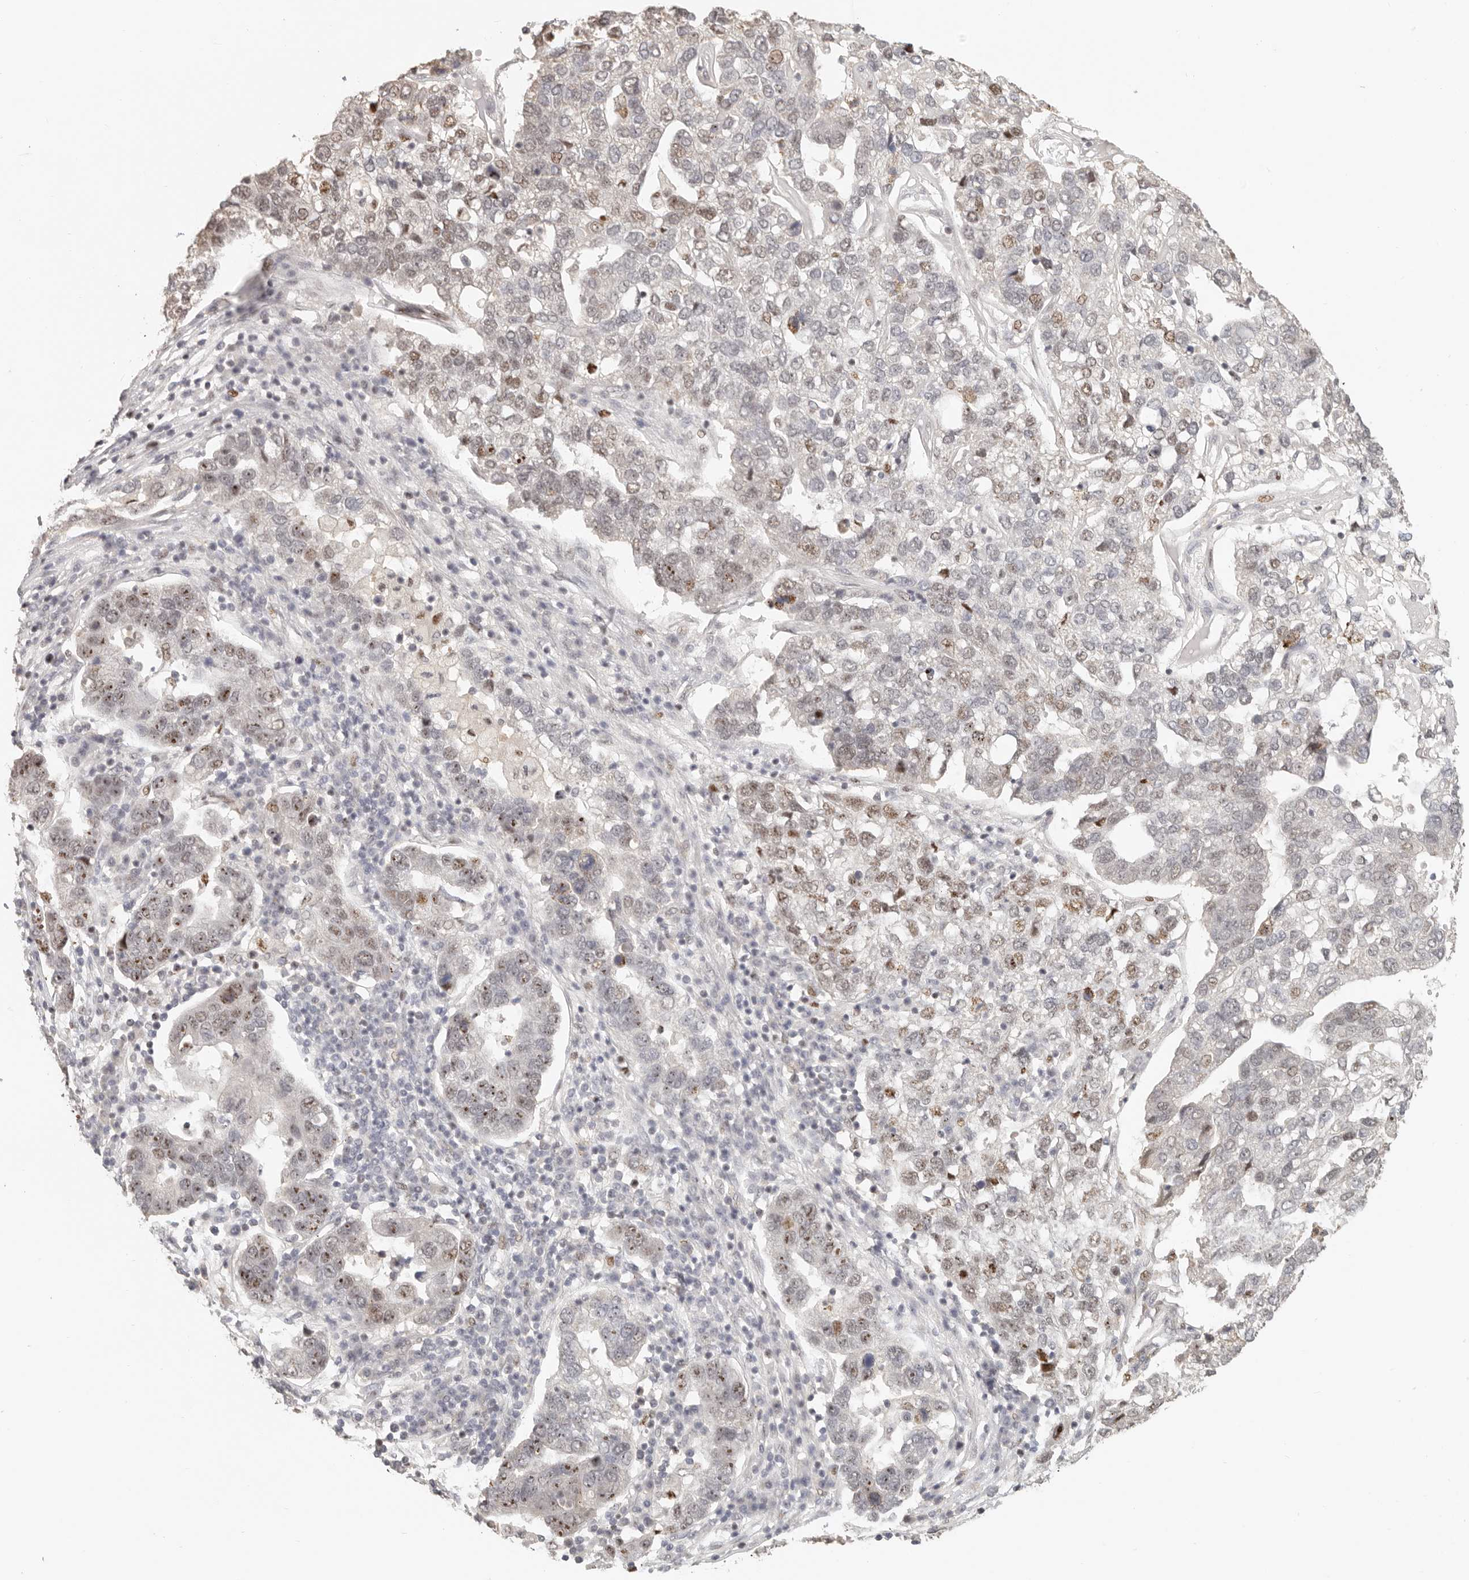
{"staining": {"intensity": "weak", "quantity": ">75%", "location": "nuclear"}, "tissue": "pancreatic cancer", "cell_type": "Tumor cells", "image_type": "cancer", "snomed": [{"axis": "morphology", "description": "Adenocarcinoma, NOS"}, {"axis": "topography", "description": "Pancreas"}], "caption": "The image demonstrates a brown stain indicating the presence of a protein in the nuclear of tumor cells in adenocarcinoma (pancreatic). Using DAB (brown) and hematoxylin (blue) stains, captured at high magnification using brightfield microscopy.", "gene": "GPBP1L1", "patient": {"sex": "female", "age": 61}}